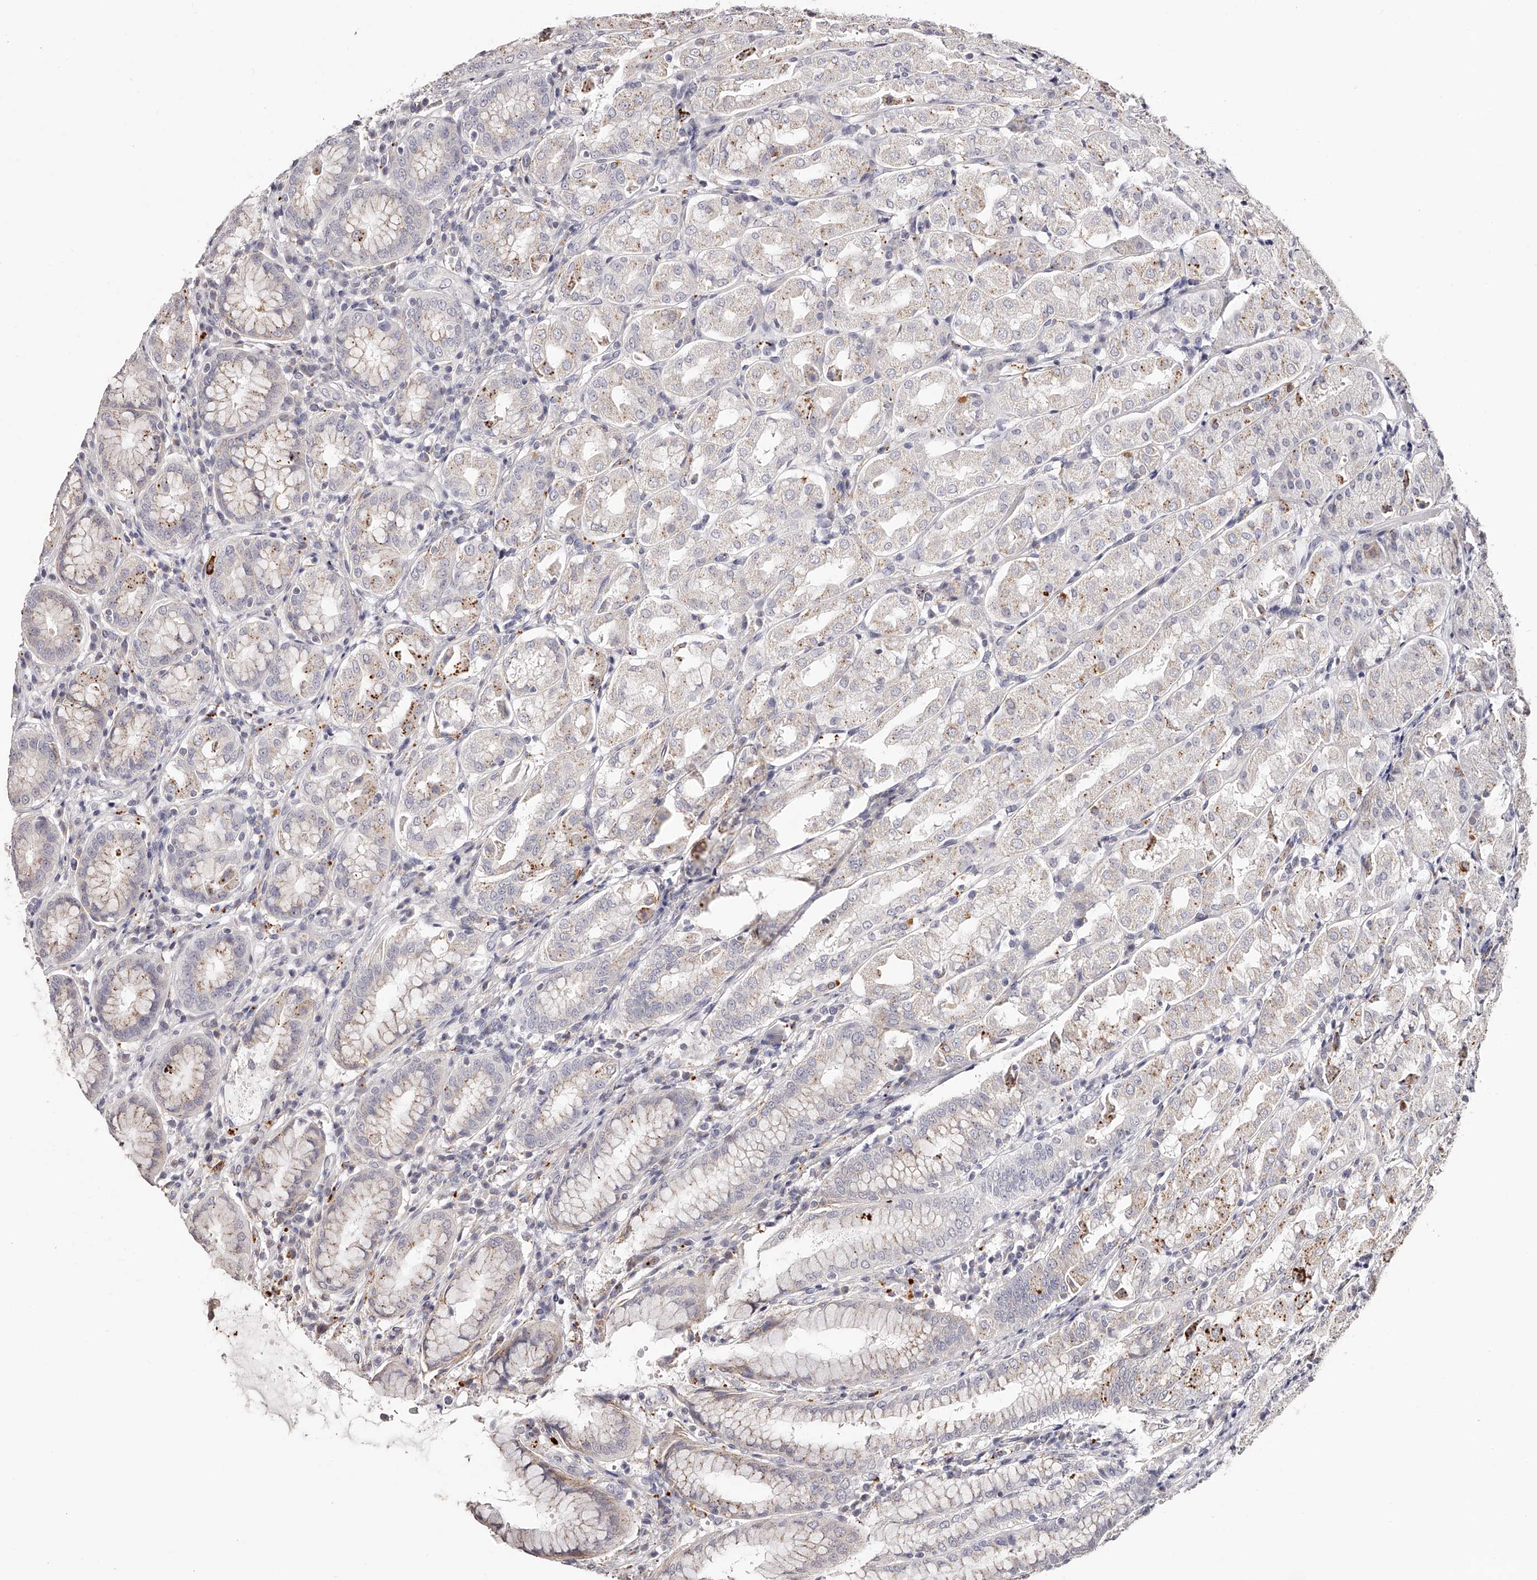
{"staining": {"intensity": "weak", "quantity": "<25%", "location": "cytoplasmic/membranous"}, "tissue": "stomach", "cell_type": "Glandular cells", "image_type": "normal", "snomed": [{"axis": "morphology", "description": "Normal tissue, NOS"}, {"axis": "topography", "description": "Stomach"}, {"axis": "topography", "description": "Stomach, lower"}], "caption": "The immunohistochemistry micrograph has no significant positivity in glandular cells of stomach.", "gene": "SLC35D3", "patient": {"sex": "female", "age": 56}}